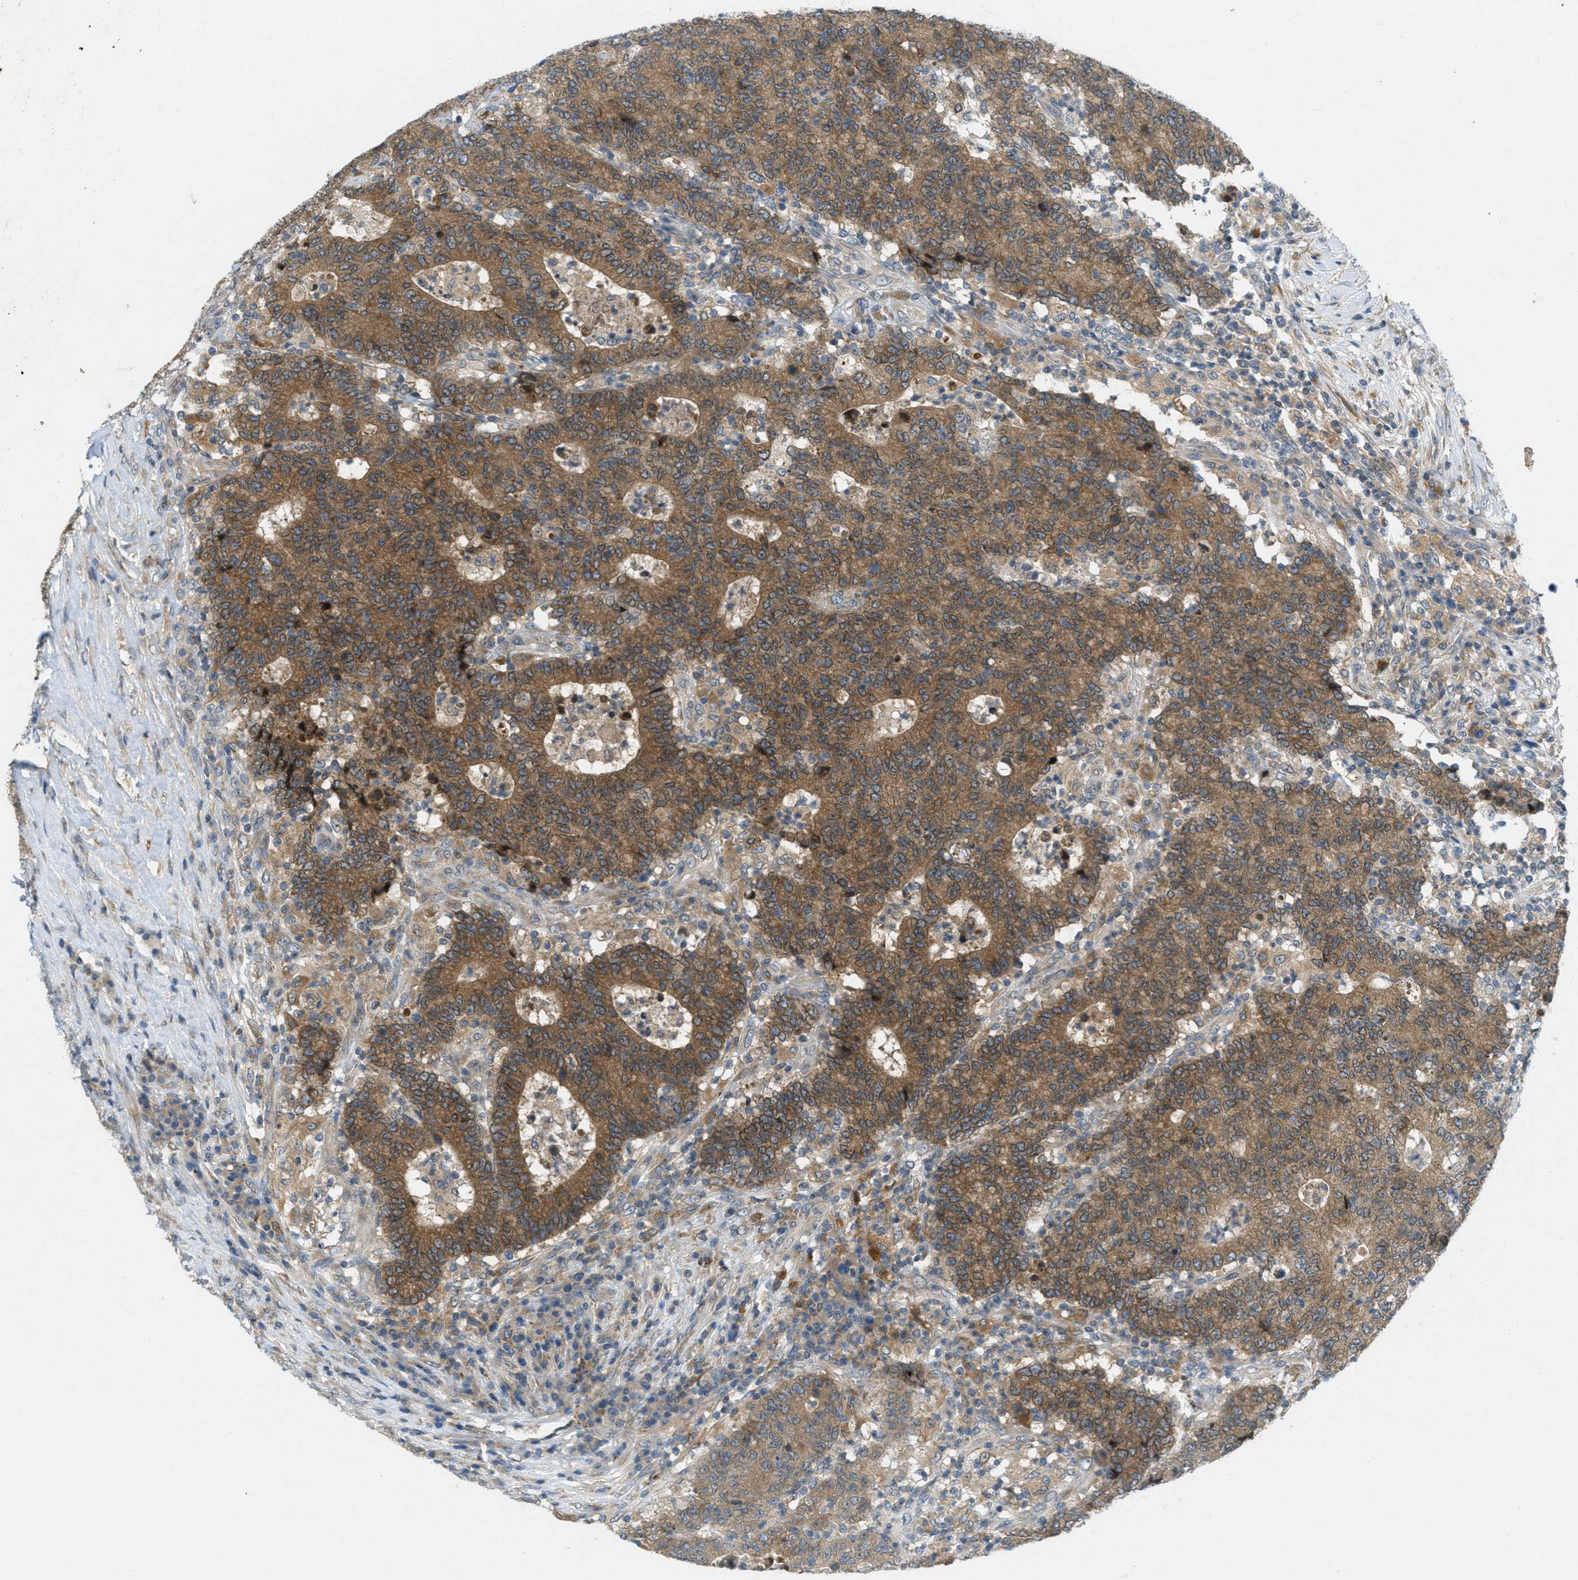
{"staining": {"intensity": "moderate", "quantity": ">75%", "location": "cytoplasmic/membranous"}, "tissue": "colorectal cancer", "cell_type": "Tumor cells", "image_type": "cancer", "snomed": [{"axis": "morphology", "description": "Normal tissue, NOS"}, {"axis": "morphology", "description": "Adenocarcinoma, NOS"}, {"axis": "topography", "description": "Colon"}], "caption": "Colorectal cancer was stained to show a protein in brown. There is medium levels of moderate cytoplasmic/membranous staining in about >75% of tumor cells.", "gene": "SIGMAR1", "patient": {"sex": "female", "age": 75}}